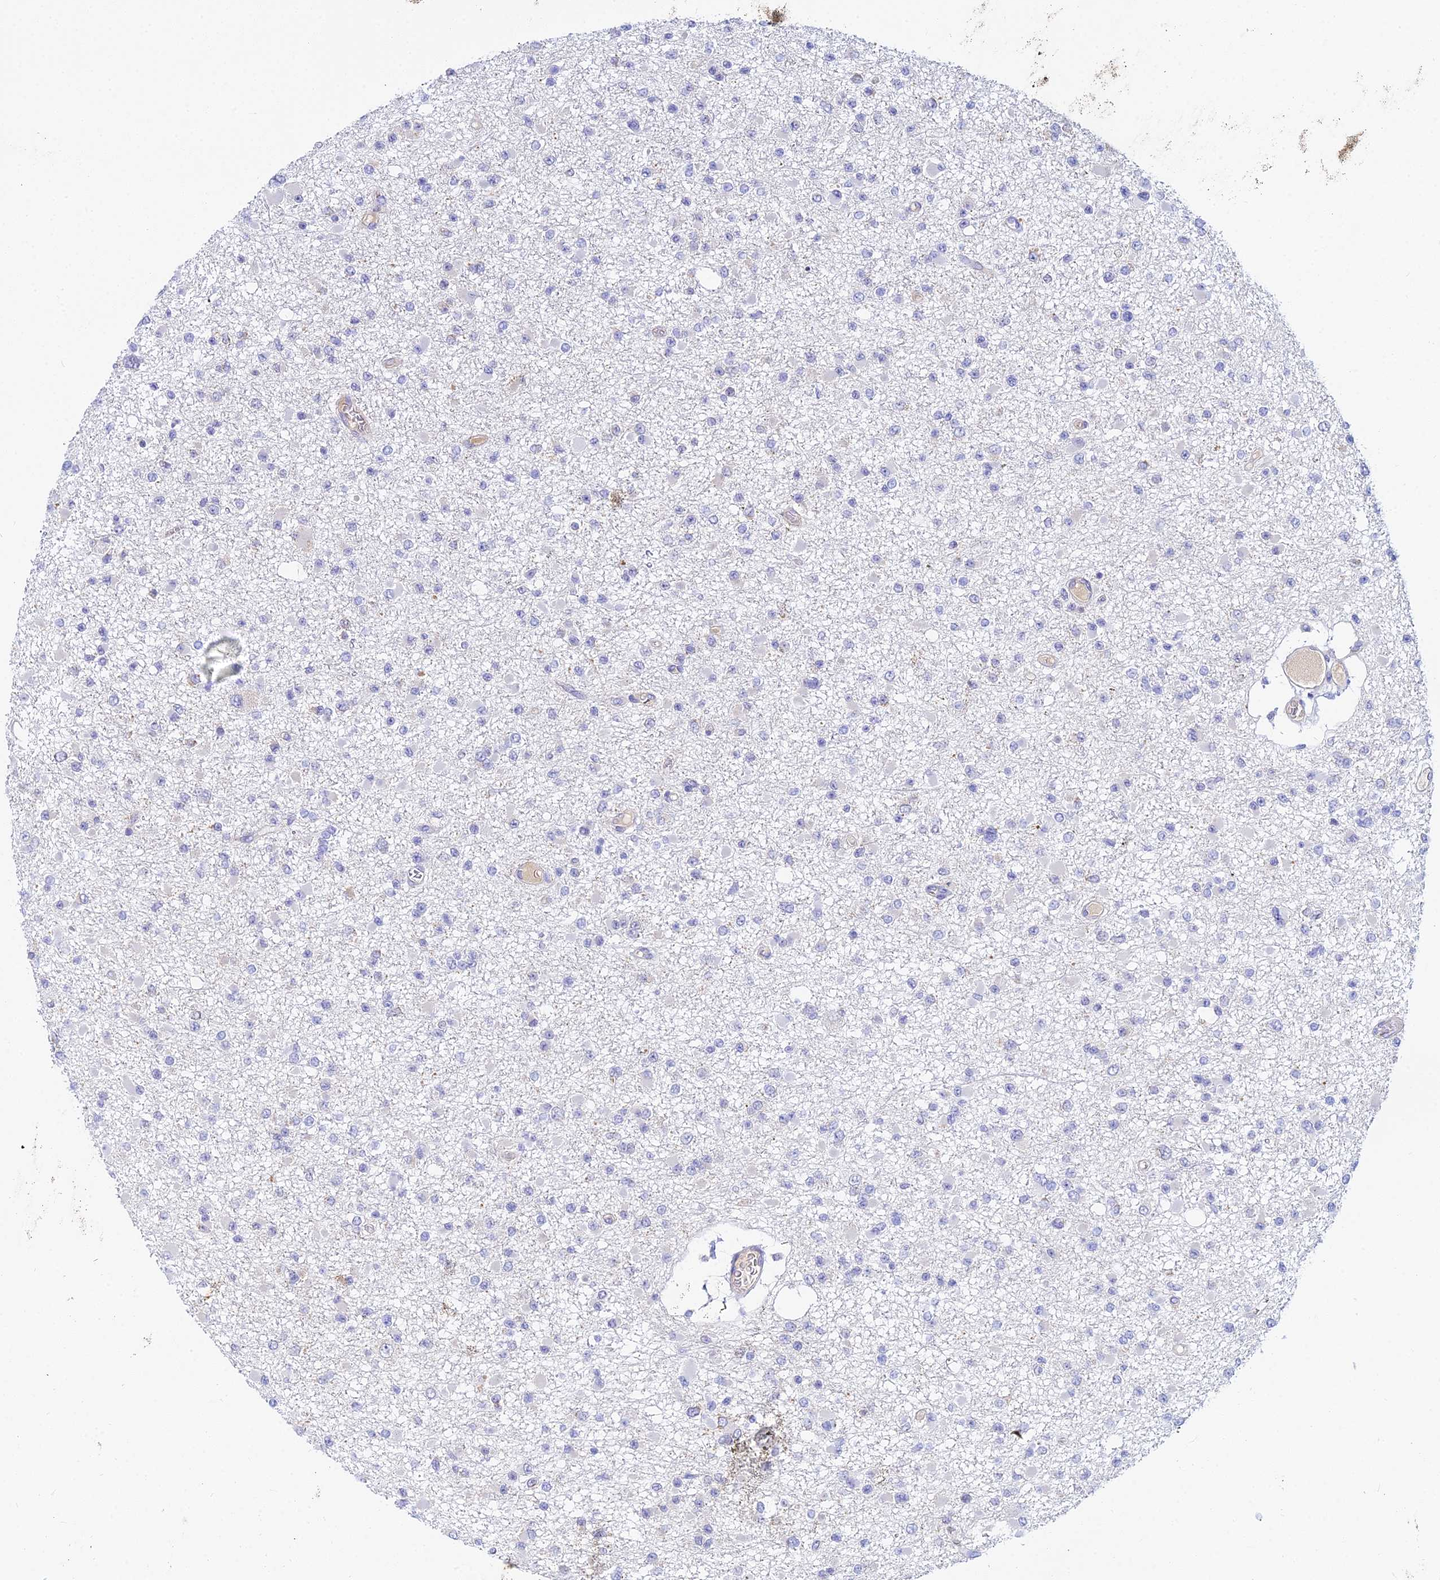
{"staining": {"intensity": "negative", "quantity": "none", "location": "none"}, "tissue": "glioma", "cell_type": "Tumor cells", "image_type": "cancer", "snomed": [{"axis": "morphology", "description": "Glioma, malignant, Low grade"}, {"axis": "topography", "description": "Brain"}], "caption": "The photomicrograph exhibits no staining of tumor cells in glioma.", "gene": "ACOT2", "patient": {"sex": "female", "age": 22}}